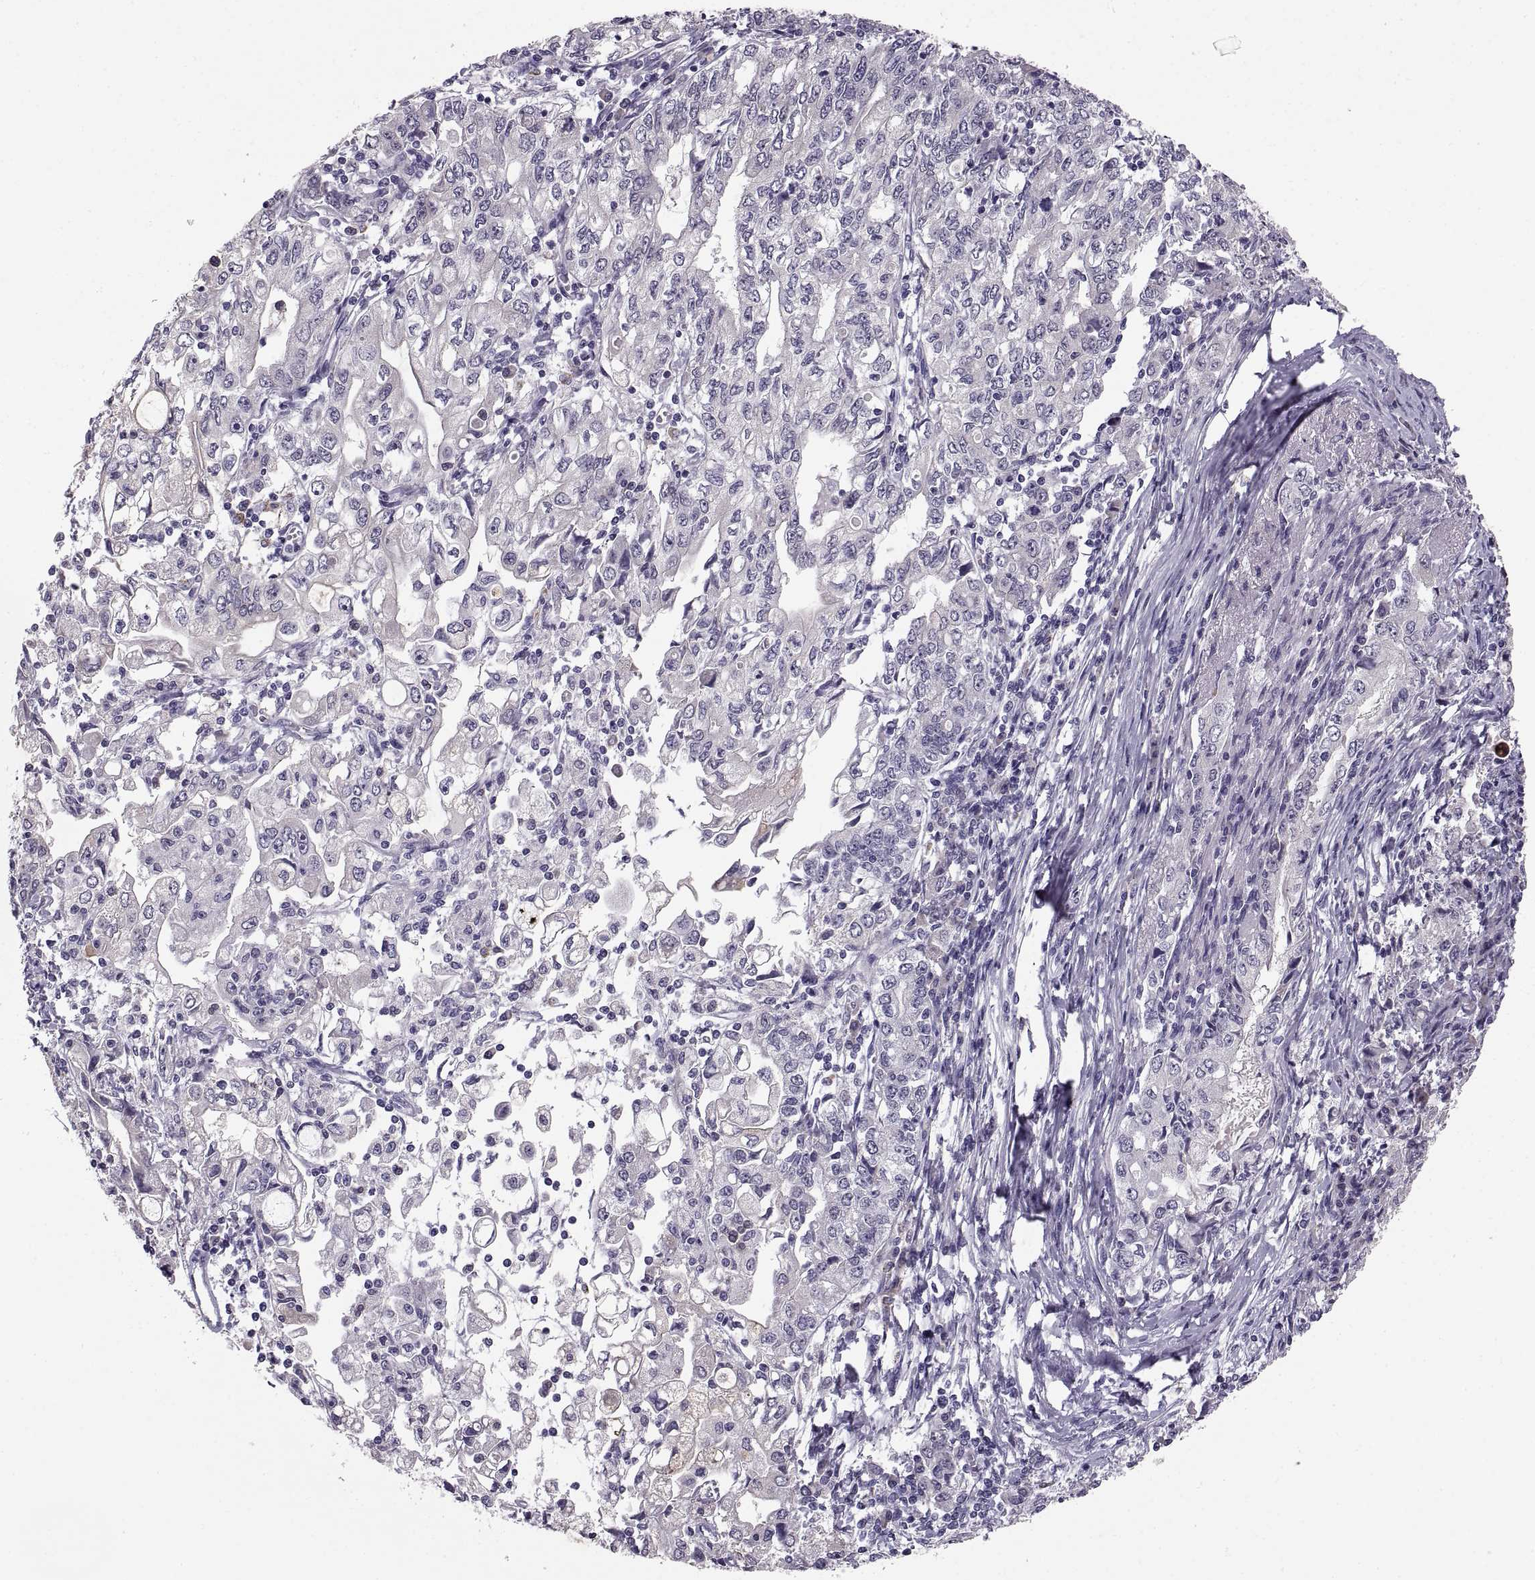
{"staining": {"intensity": "negative", "quantity": "none", "location": "none"}, "tissue": "stomach cancer", "cell_type": "Tumor cells", "image_type": "cancer", "snomed": [{"axis": "morphology", "description": "Adenocarcinoma, NOS"}, {"axis": "topography", "description": "Stomach, lower"}], "caption": "This histopathology image is of adenocarcinoma (stomach) stained with immunohistochemistry to label a protein in brown with the nuclei are counter-stained blue. There is no positivity in tumor cells.", "gene": "MAGEB18", "patient": {"sex": "female", "age": 72}}